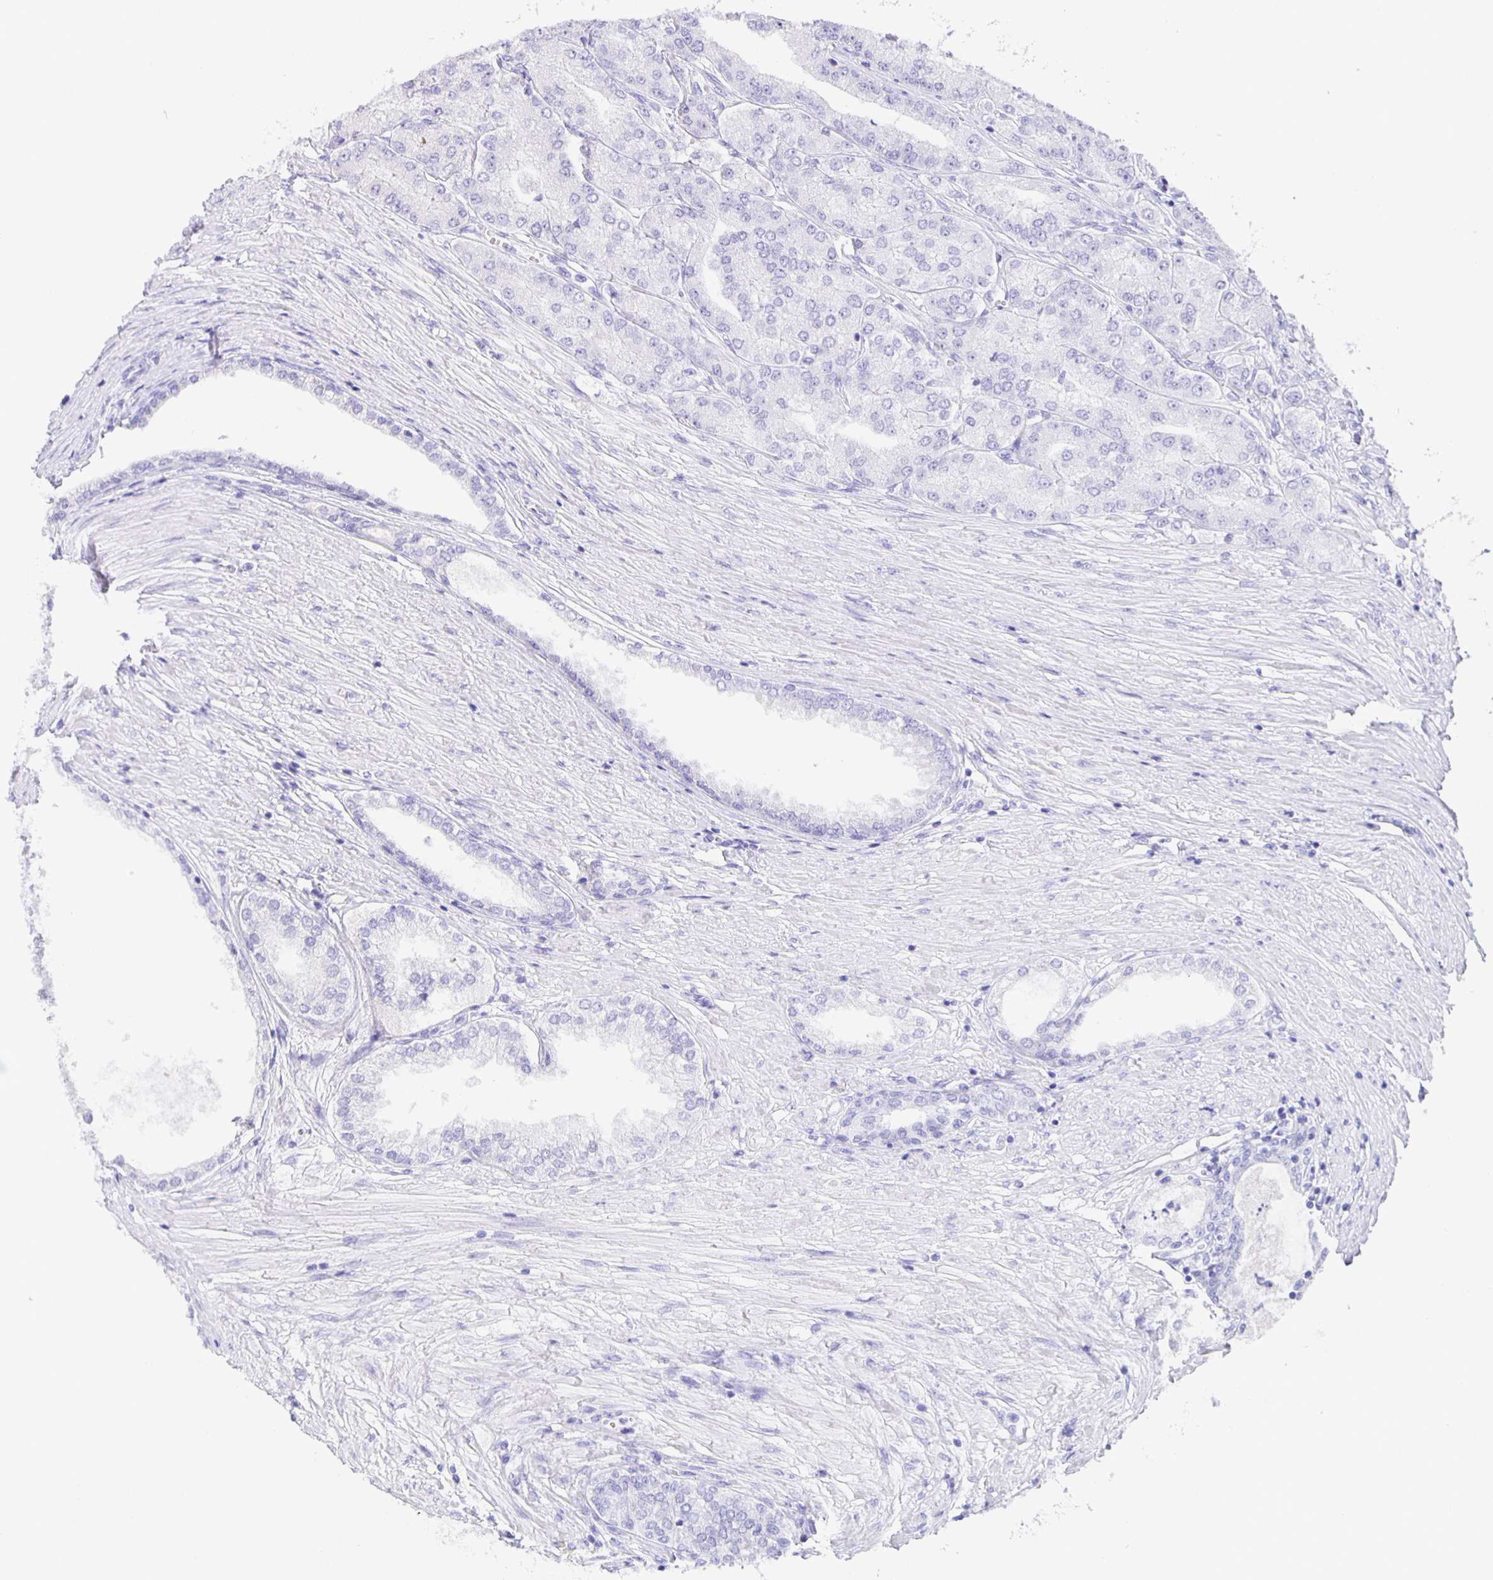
{"staining": {"intensity": "negative", "quantity": "none", "location": "none"}, "tissue": "prostate cancer", "cell_type": "Tumor cells", "image_type": "cancer", "snomed": [{"axis": "morphology", "description": "Adenocarcinoma, High grade"}, {"axis": "topography", "description": "Prostate"}], "caption": "Immunohistochemical staining of human prostate cancer (high-grade adenocarcinoma) shows no significant positivity in tumor cells.", "gene": "GUCA2A", "patient": {"sex": "male", "age": 61}}